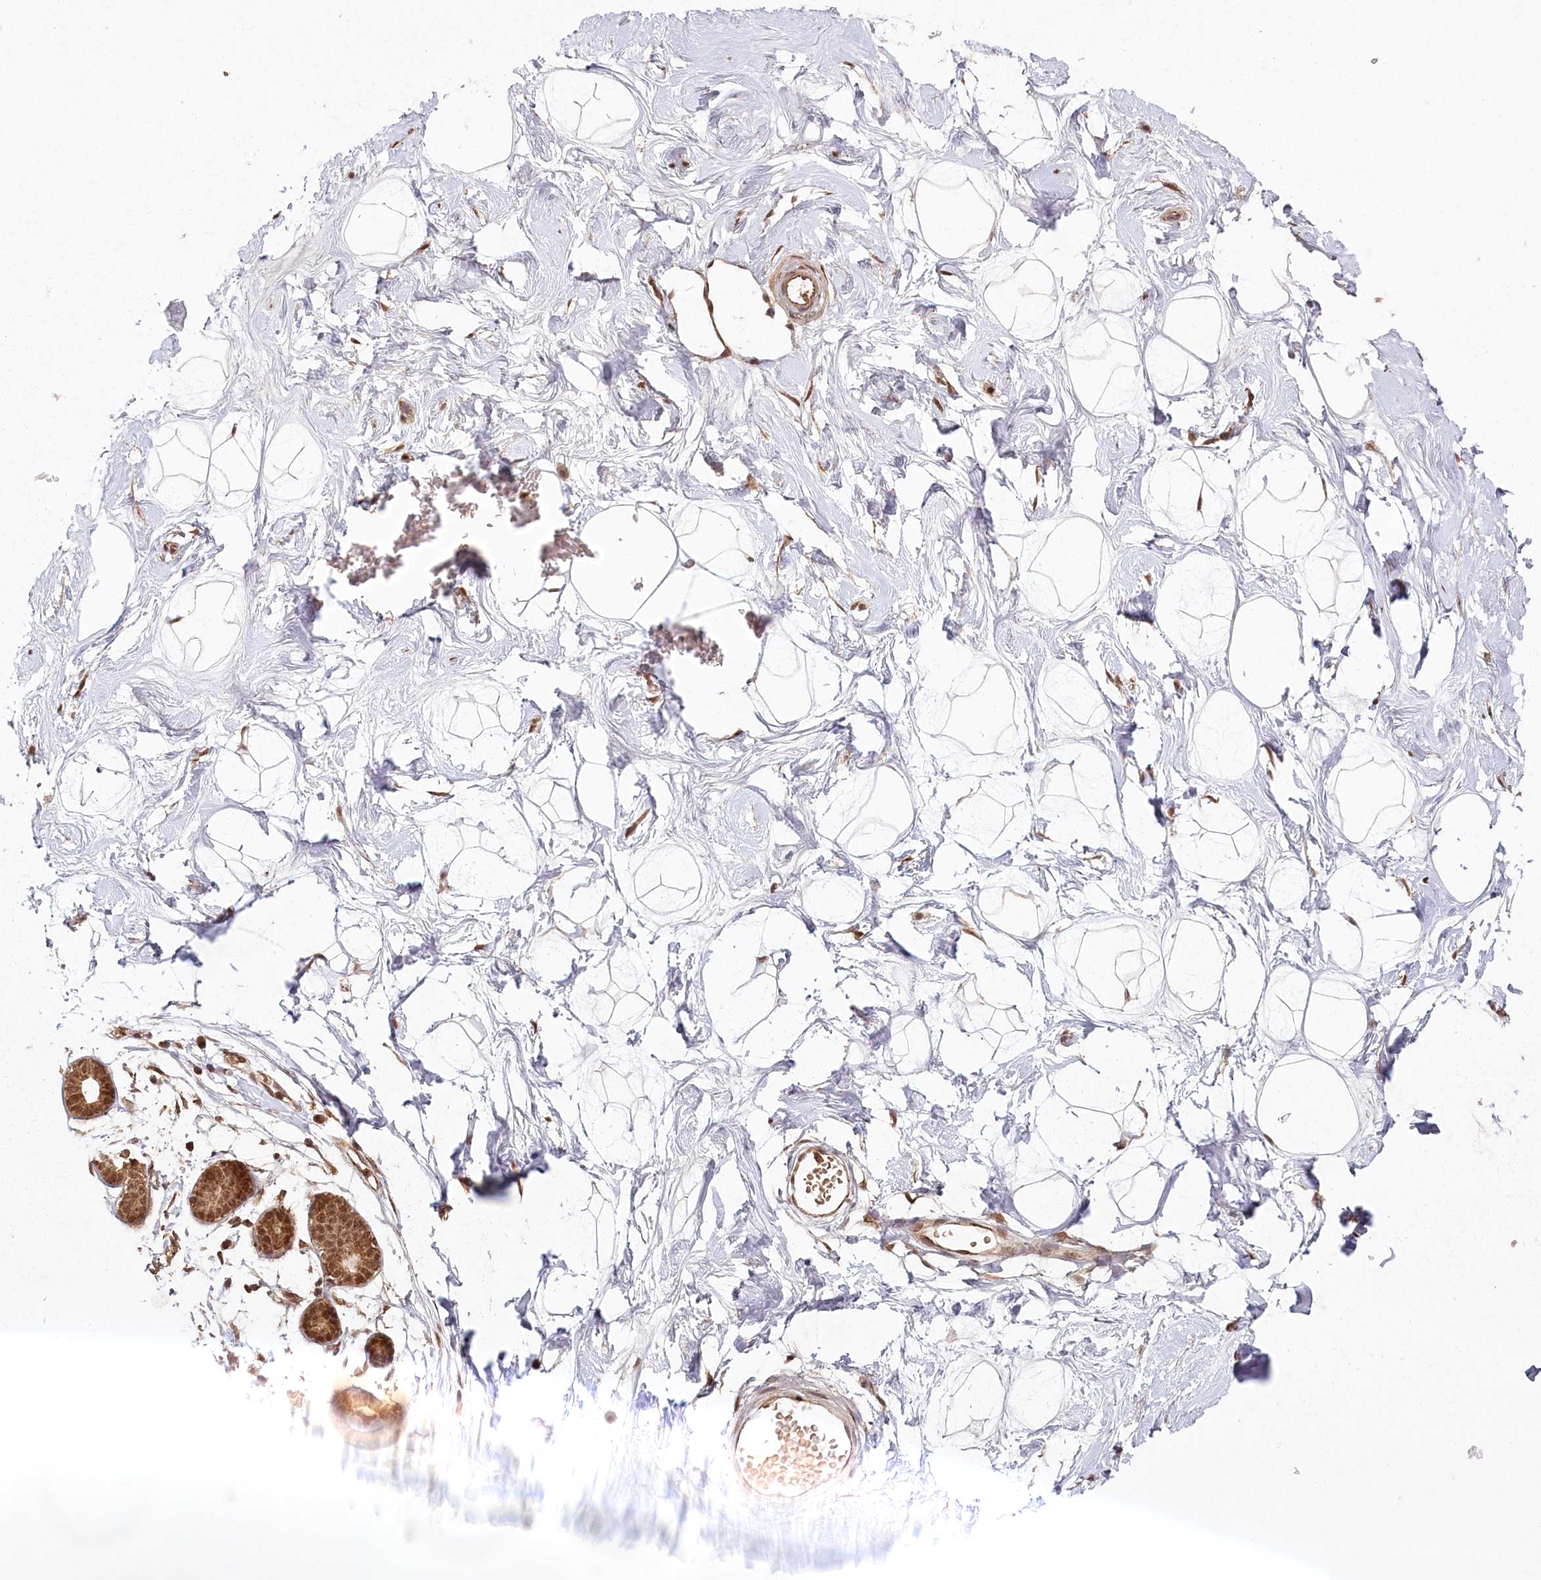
{"staining": {"intensity": "negative", "quantity": "none", "location": "none"}, "tissue": "breast", "cell_type": "Adipocytes", "image_type": "normal", "snomed": [{"axis": "morphology", "description": "Normal tissue, NOS"}, {"axis": "morphology", "description": "Adenoma, NOS"}, {"axis": "topography", "description": "Breast"}], "caption": "An image of breast stained for a protein reveals no brown staining in adipocytes.", "gene": "MICU1", "patient": {"sex": "female", "age": 23}}